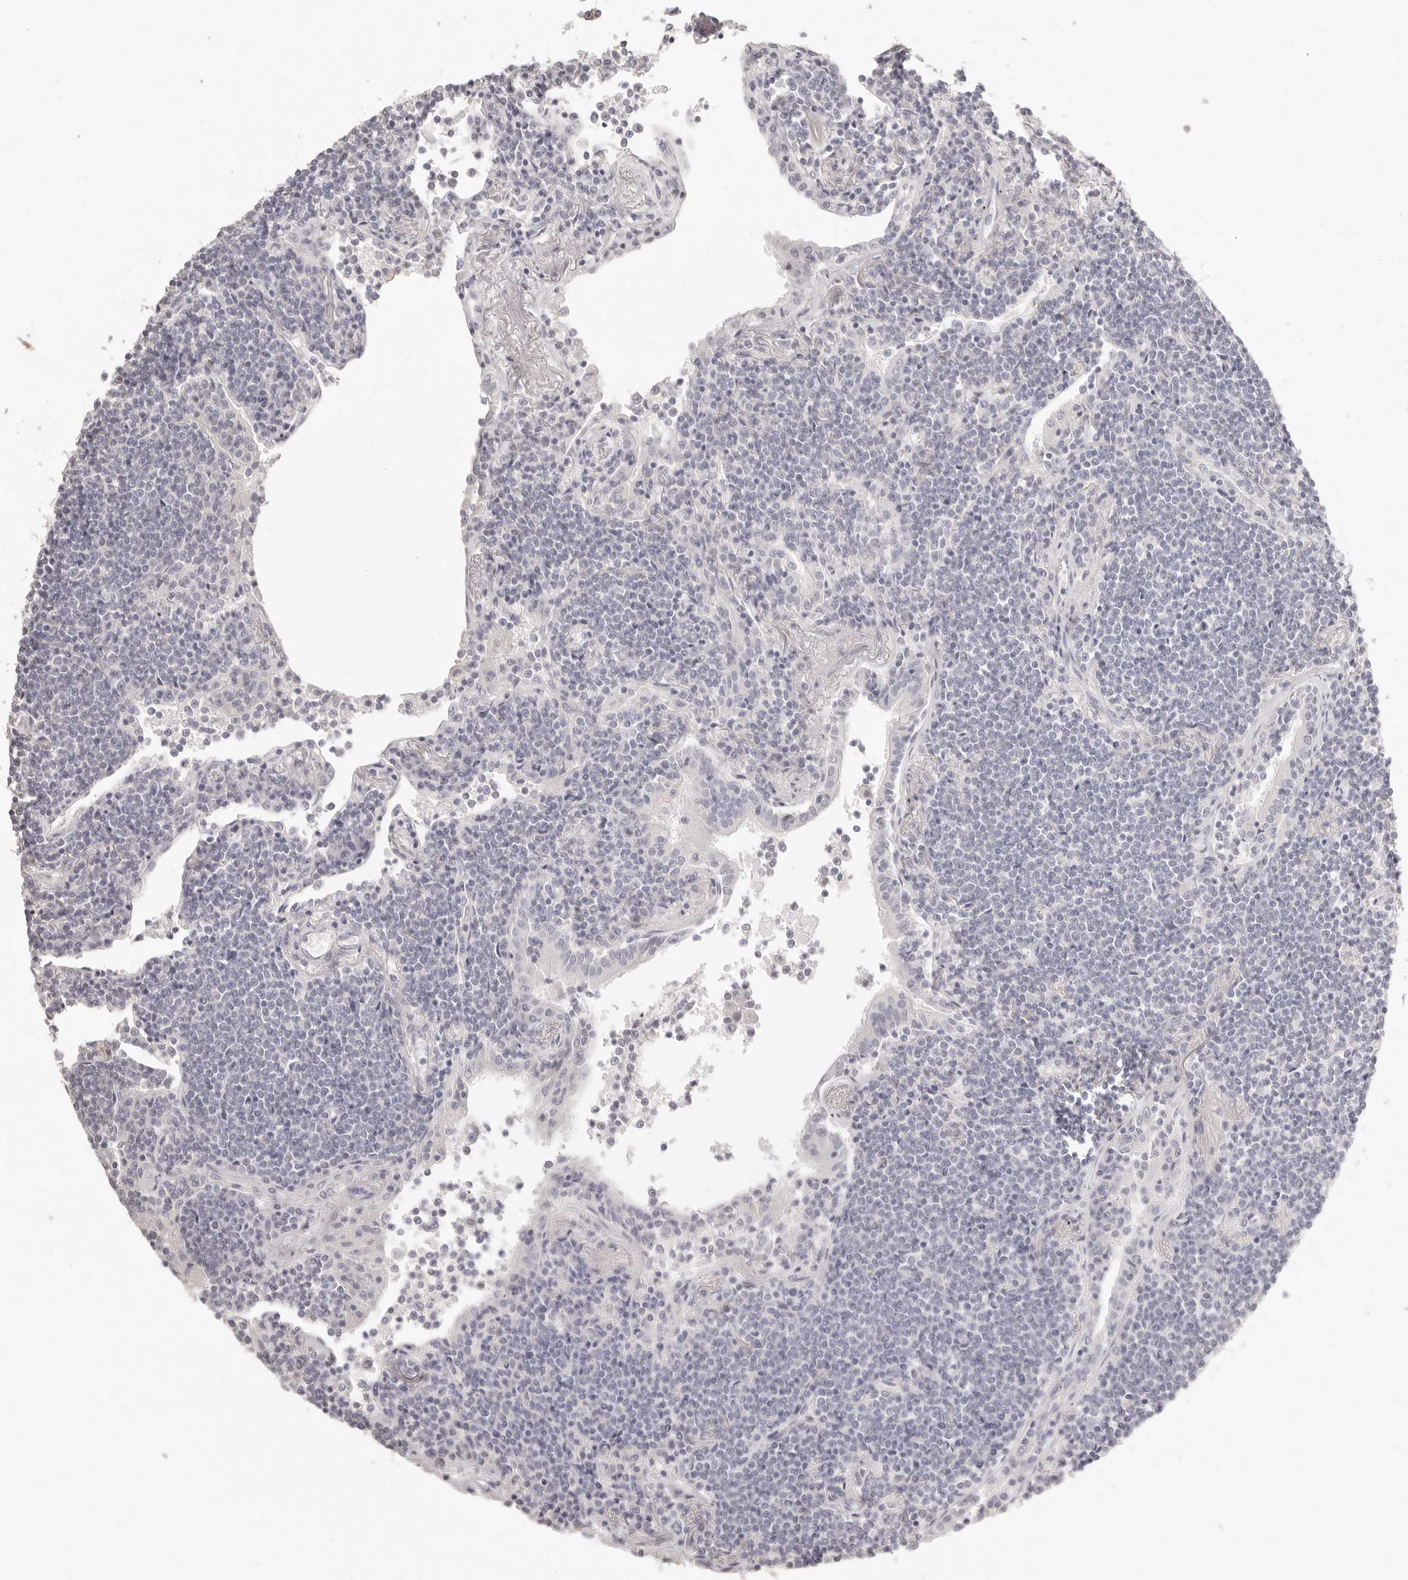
{"staining": {"intensity": "negative", "quantity": "none", "location": "none"}, "tissue": "lymphoma", "cell_type": "Tumor cells", "image_type": "cancer", "snomed": [{"axis": "morphology", "description": "Malignant lymphoma, non-Hodgkin's type, Low grade"}, {"axis": "topography", "description": "Lung"}], "caption": "Malignant lymphoma, non-Hodgkin's type (low-grade) was stained to show a protein in brown. There is no significant staining in tumor cells. The staining was performed using DAB (3,3'-diaminobenzidine) to visualize the protein expression in brown, while the nuclei were stained in blue with hematoxylin (Magnification: 20x).", "gene": "FABP1", "patient": {"sex": "female", "age": 71}}